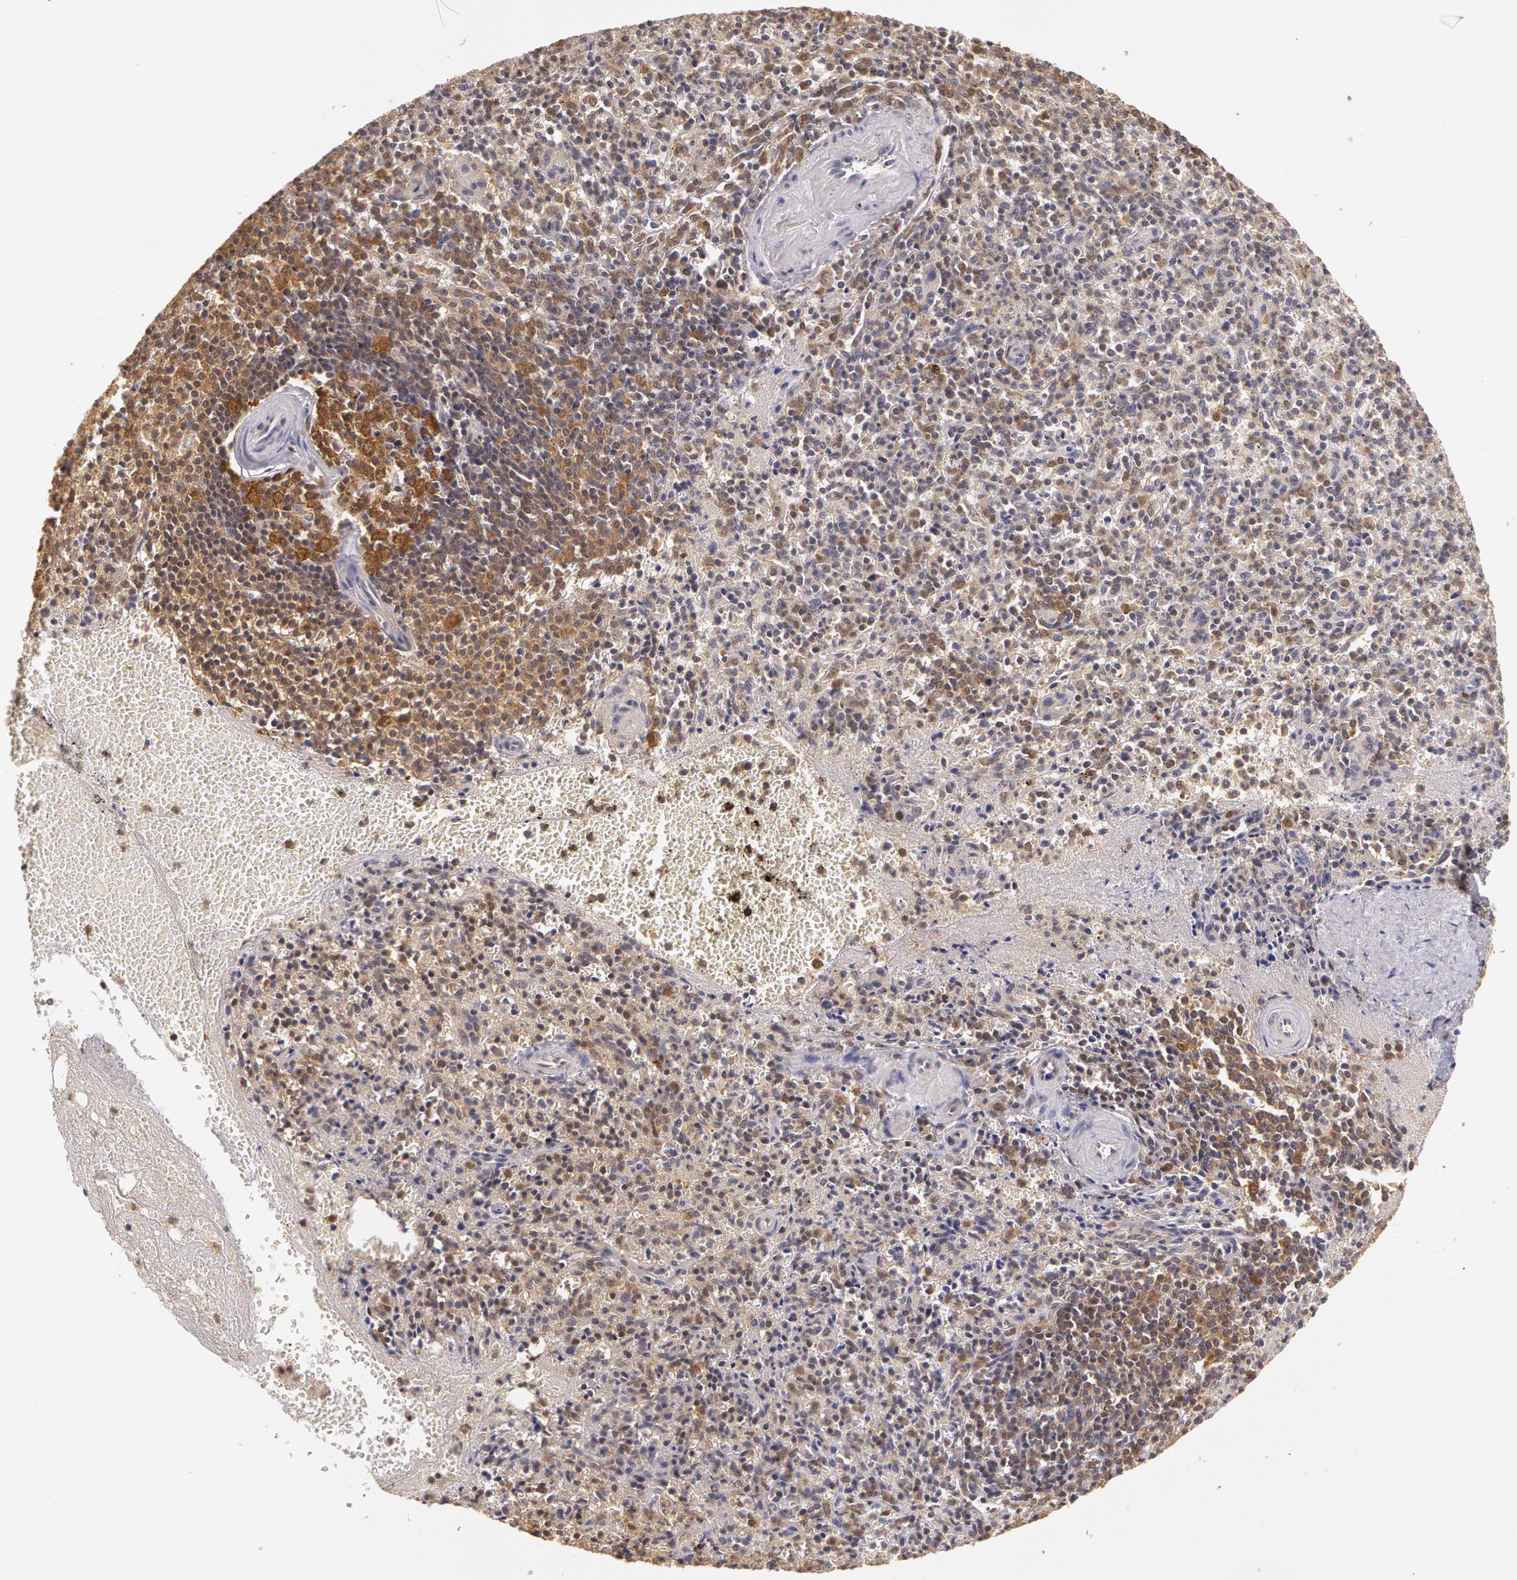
{"staining": {"intensity": "negative", "quantity": "none", "location": "none"}, "tissue": "spleen", "cell_type": "Cells in red pulp", "image_type": "normal", "snomed": [{"axis": "morphology", "description": "Normal tissue, NOS"}, {"axis": "topography", "description": "Spleen"}], "caption": "Cells in red pulp show no significant expression in benign spleen.", "gene": "AHSA1", "patient": {"sex": "male", "age": 72}}